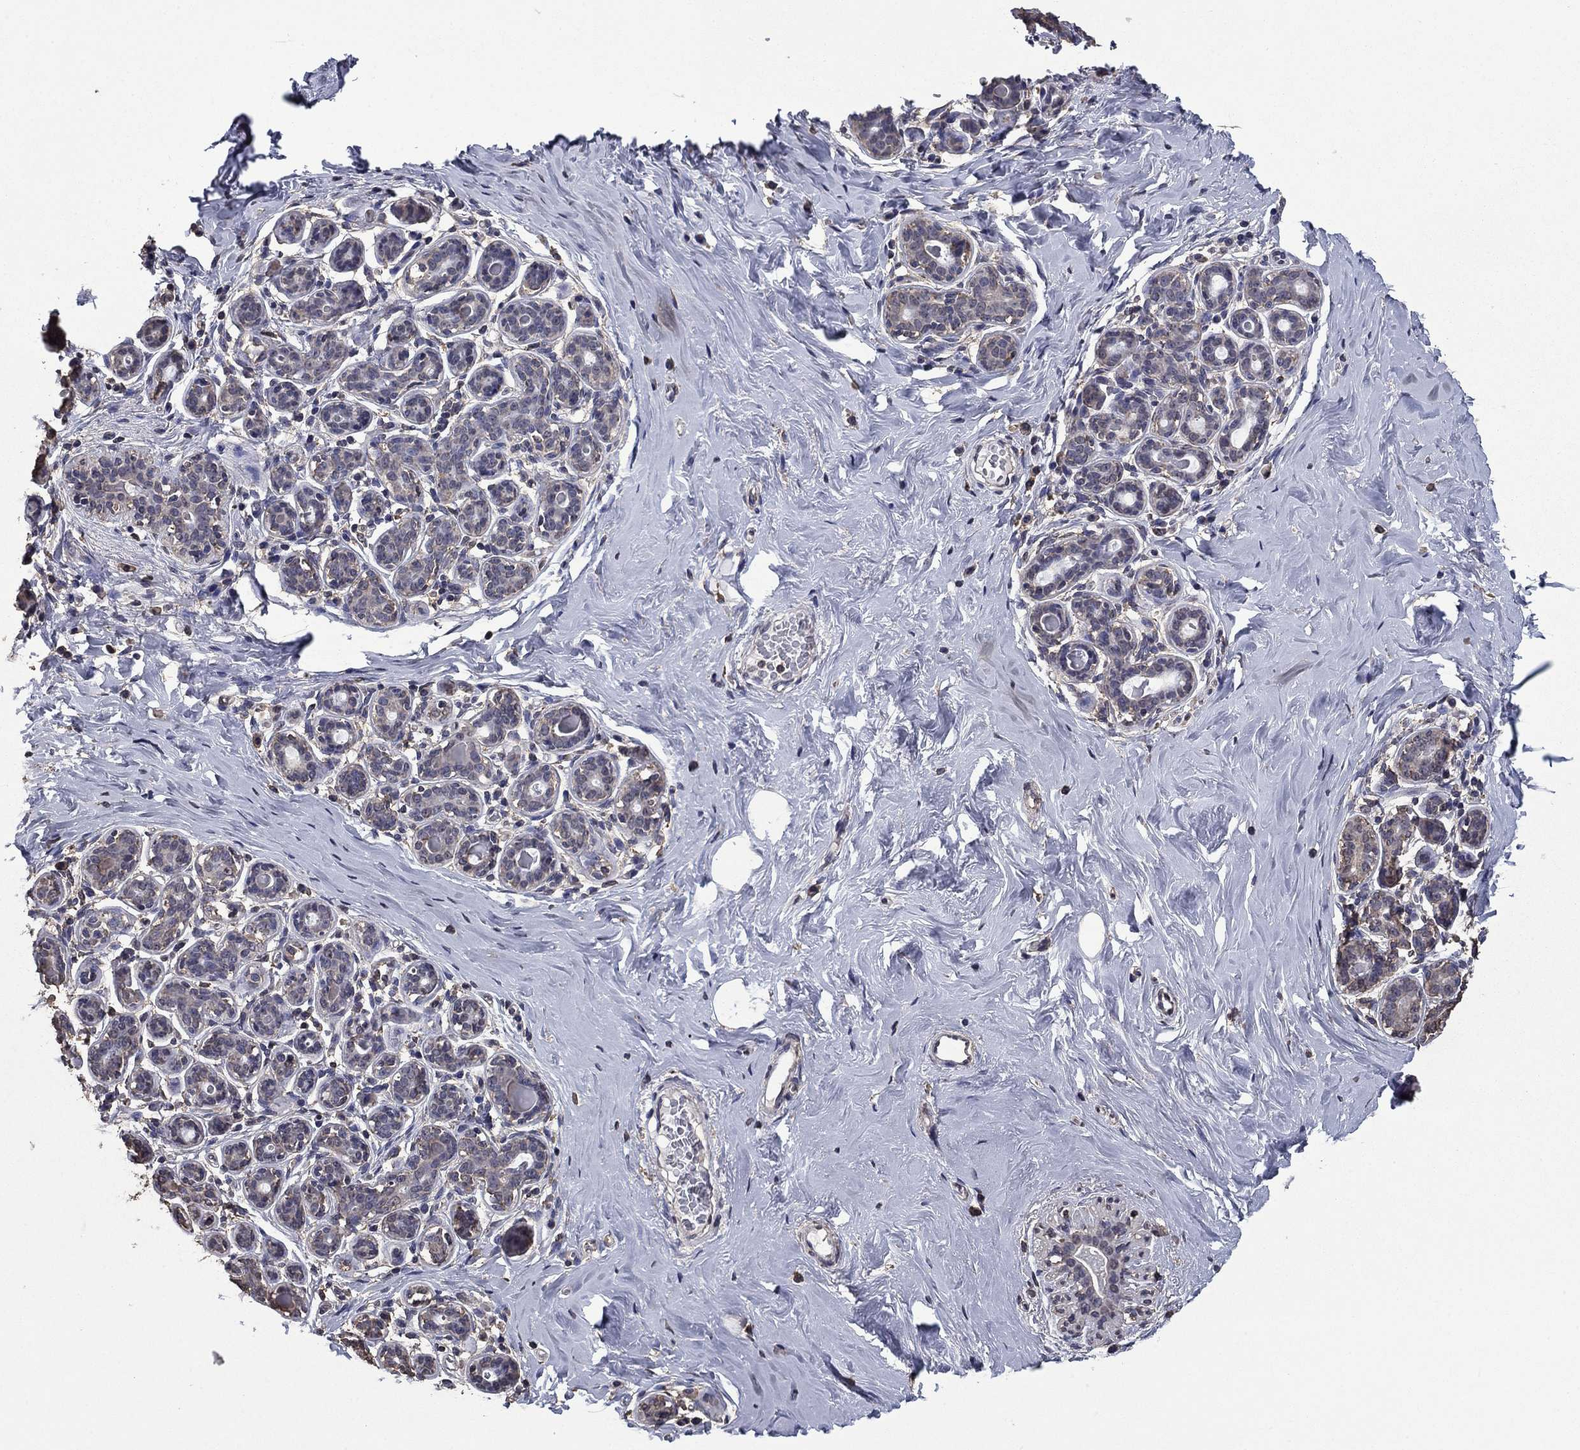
{"staining": {"intensity": "negative", "quantity": "none", "location": "none"}, "tissue": "breast", "cell_type": "Adipocytes", "image_type": "normal", "snomed": [{"axis": "morphology", "description": "Normal tissue, NOS"}, {"axis": "topography", "description": "Skin"}, {"axis": "topography", "description": "Breast"}], "caption": "Immunohistochemistry (IHC) histopathology image of benign breast stained for a protein (brown), which displays no staining in adipocytes.", "gene": "MFAP3L", "patient": {"sex": "female", "age": 43}}